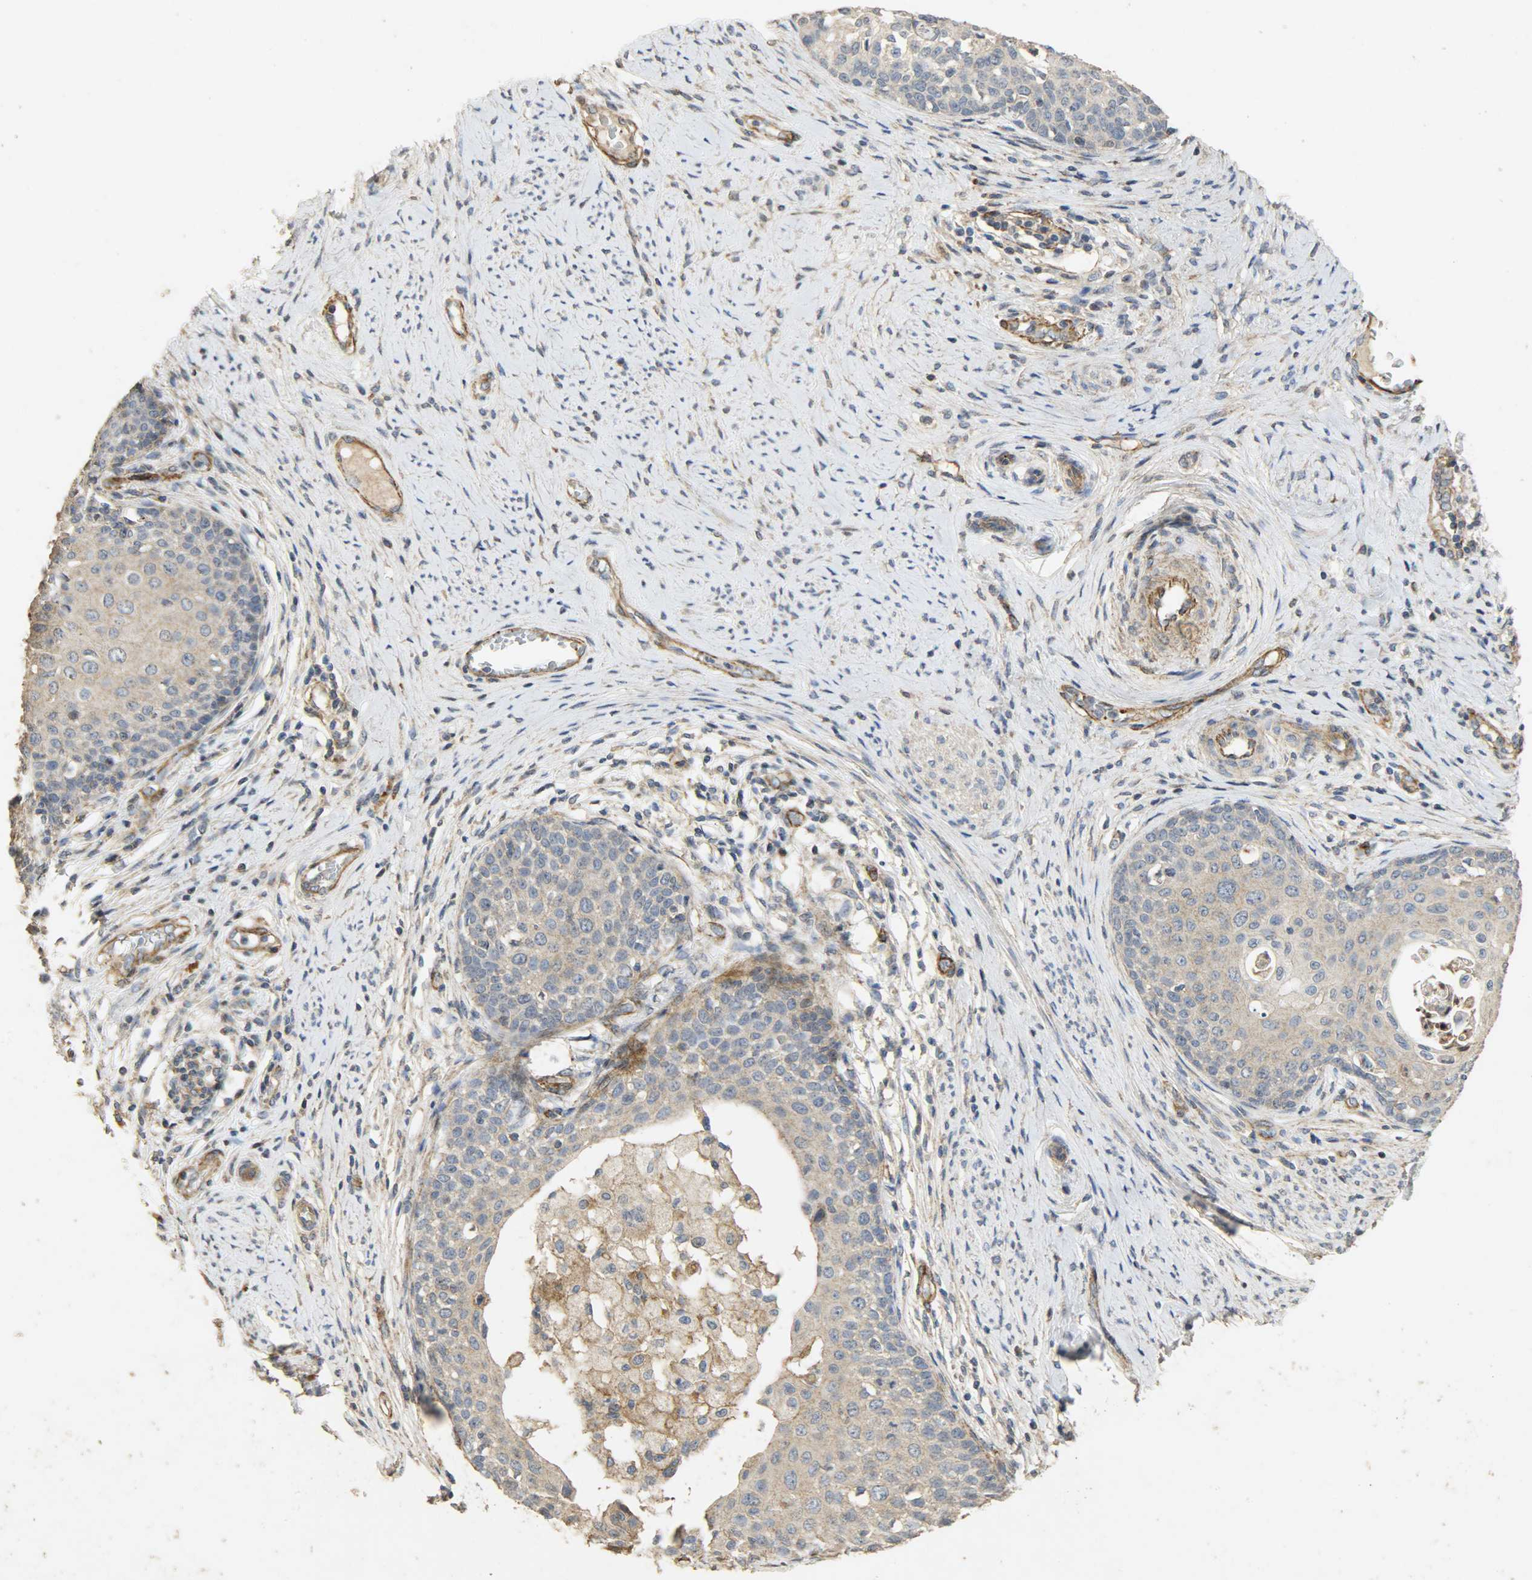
{"staining": {"intensity": "weak", "quantity": ">75%", "location": "cytoplasmic/membranous"}, "tissue": "cervical cancer", "cell_type": "Tumor cells", "image_type": "cancer", "snomed": [{"axis": "morphology", "description": "Squamous cell carcinoma, NOS"}, {"axis": "morphology", "description": "Adenocarcinoma, NOS"}, {"axis": "topography", "description": "Cervix"}], "caption": "Human cervical adenocarcinoma stained with a protein marker demonstrates weak staining in tumor cells.", "gene": "TPM4", "patient": {"sex": "female", "age": 52}}